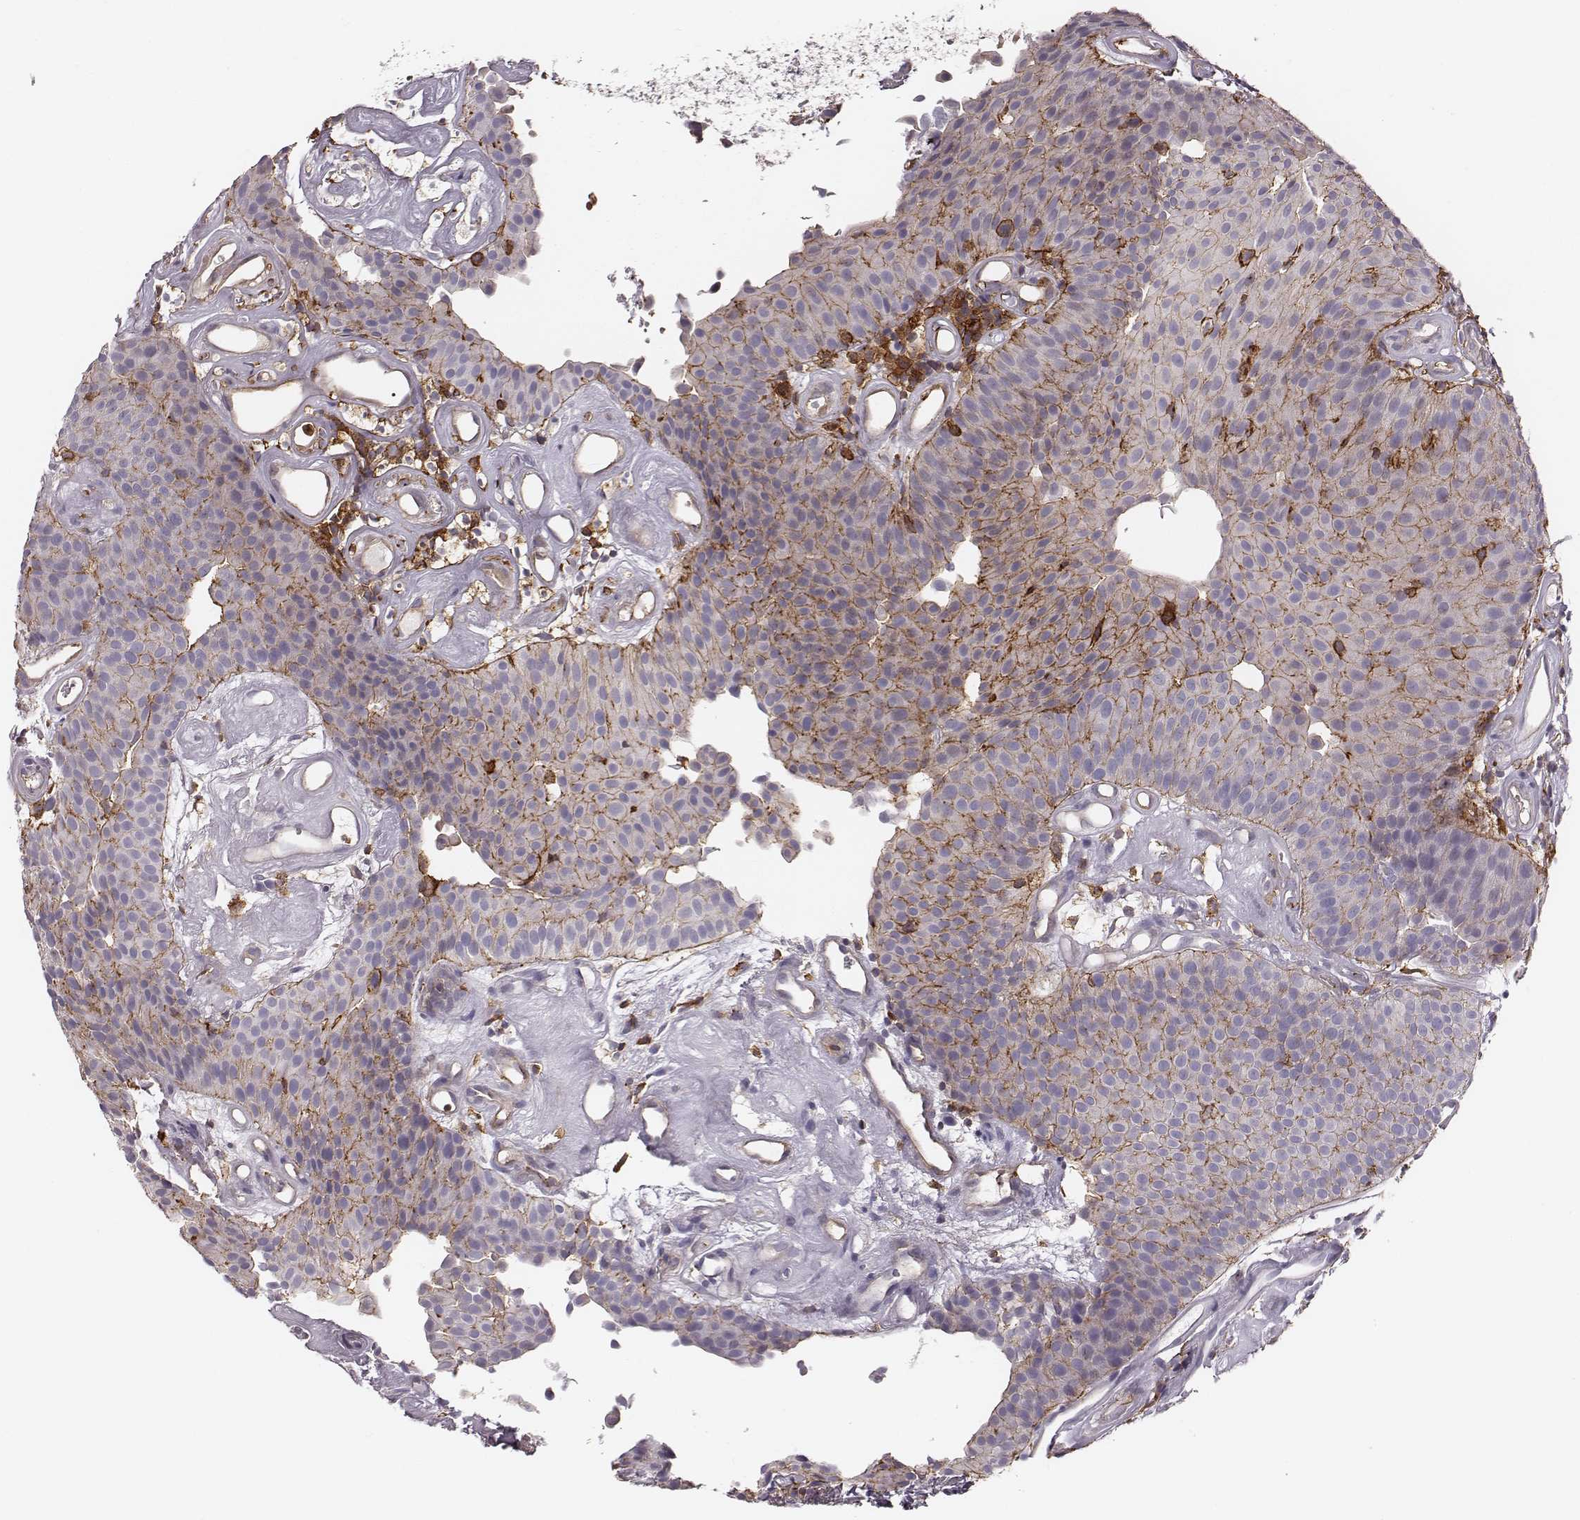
{"staining": {"intensity": "moderate", "quantity": "<25%", "location": "cytoplasmic/membranous"}, "tissue": "urothelial cancer", "cell_type": "Tumor cells", "image_type": "cancer", "snomed": [{"axis": "morphology", "description": "Urothelial carcinoma, Low grade"}, {"axis": "topography", "description": "Urinary bladder"}], "caption": "Urothelial cancer tissue reveals moderate cytoplasmic/membranous positivity in about <25% of tumor cells, visualized by immunohistochemistry.", "gene": "ZYX", "patient": {"sex": "female", "age": 87}}